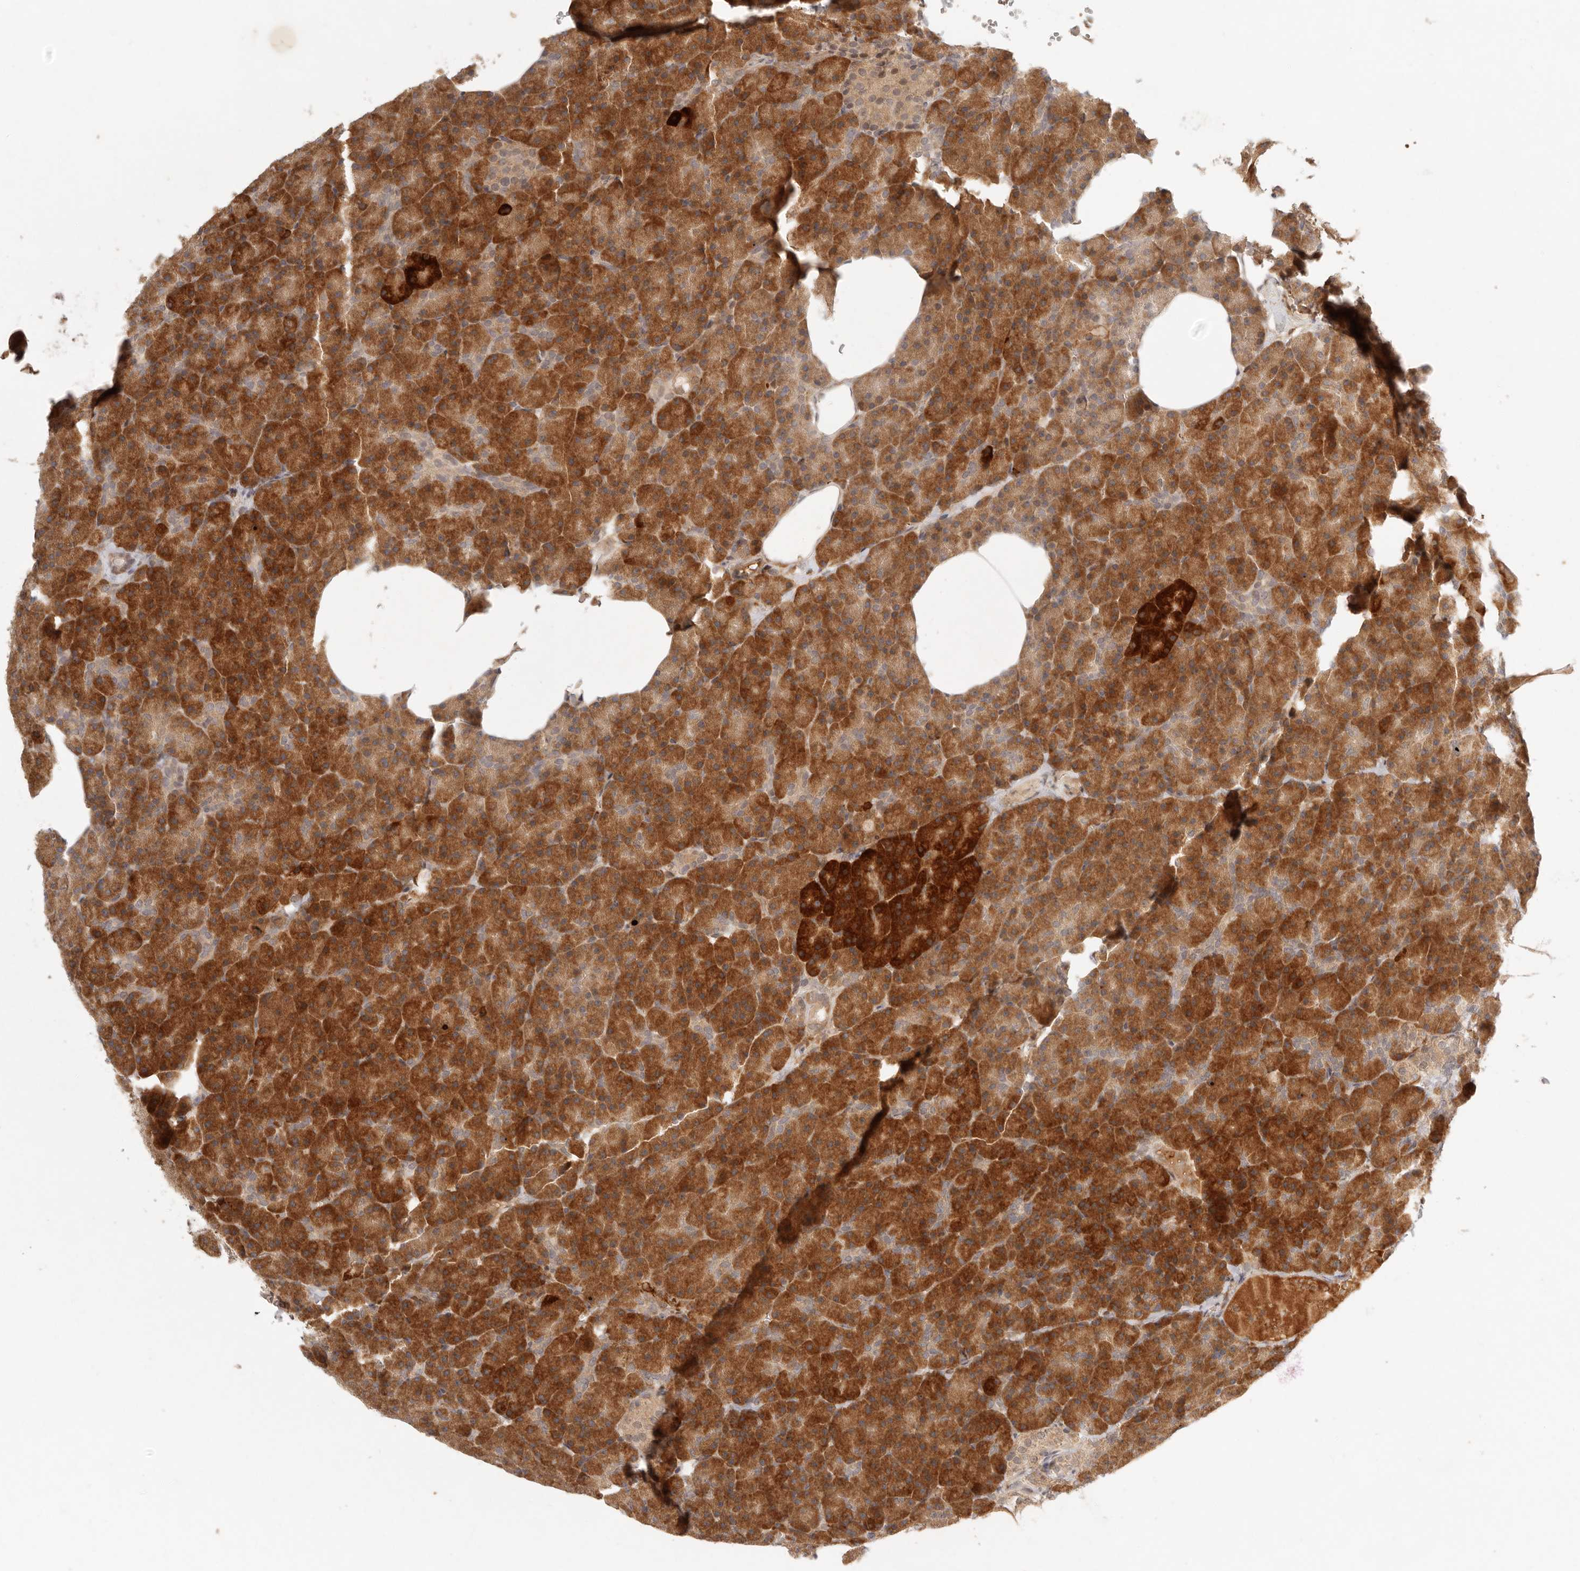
{"staining": {"intensity": "strong", "quantity": ">75%", "location": "cytoplasmic/membranous"}, "tissue": "pancreas", "cell_type": "Exocrine glandular cells", "image_type": "normal", "snomed": [{"axis": "morphology", "description": "Normal tissue, NOS"}, {"axis": "morphology", "description": "Carcinoid, malignant, NOS"}, {"axis": "topography", "description": "Pancreas"}], "caption": "Unremarkable pancreas exhibits strong cytoplasmic/membranous expression in approximately >75% of exocrine glandular cells, visualized by immunohistochemistry.", "gene": "AHDC1", "patient": {"sex": "female", "age": 35}}